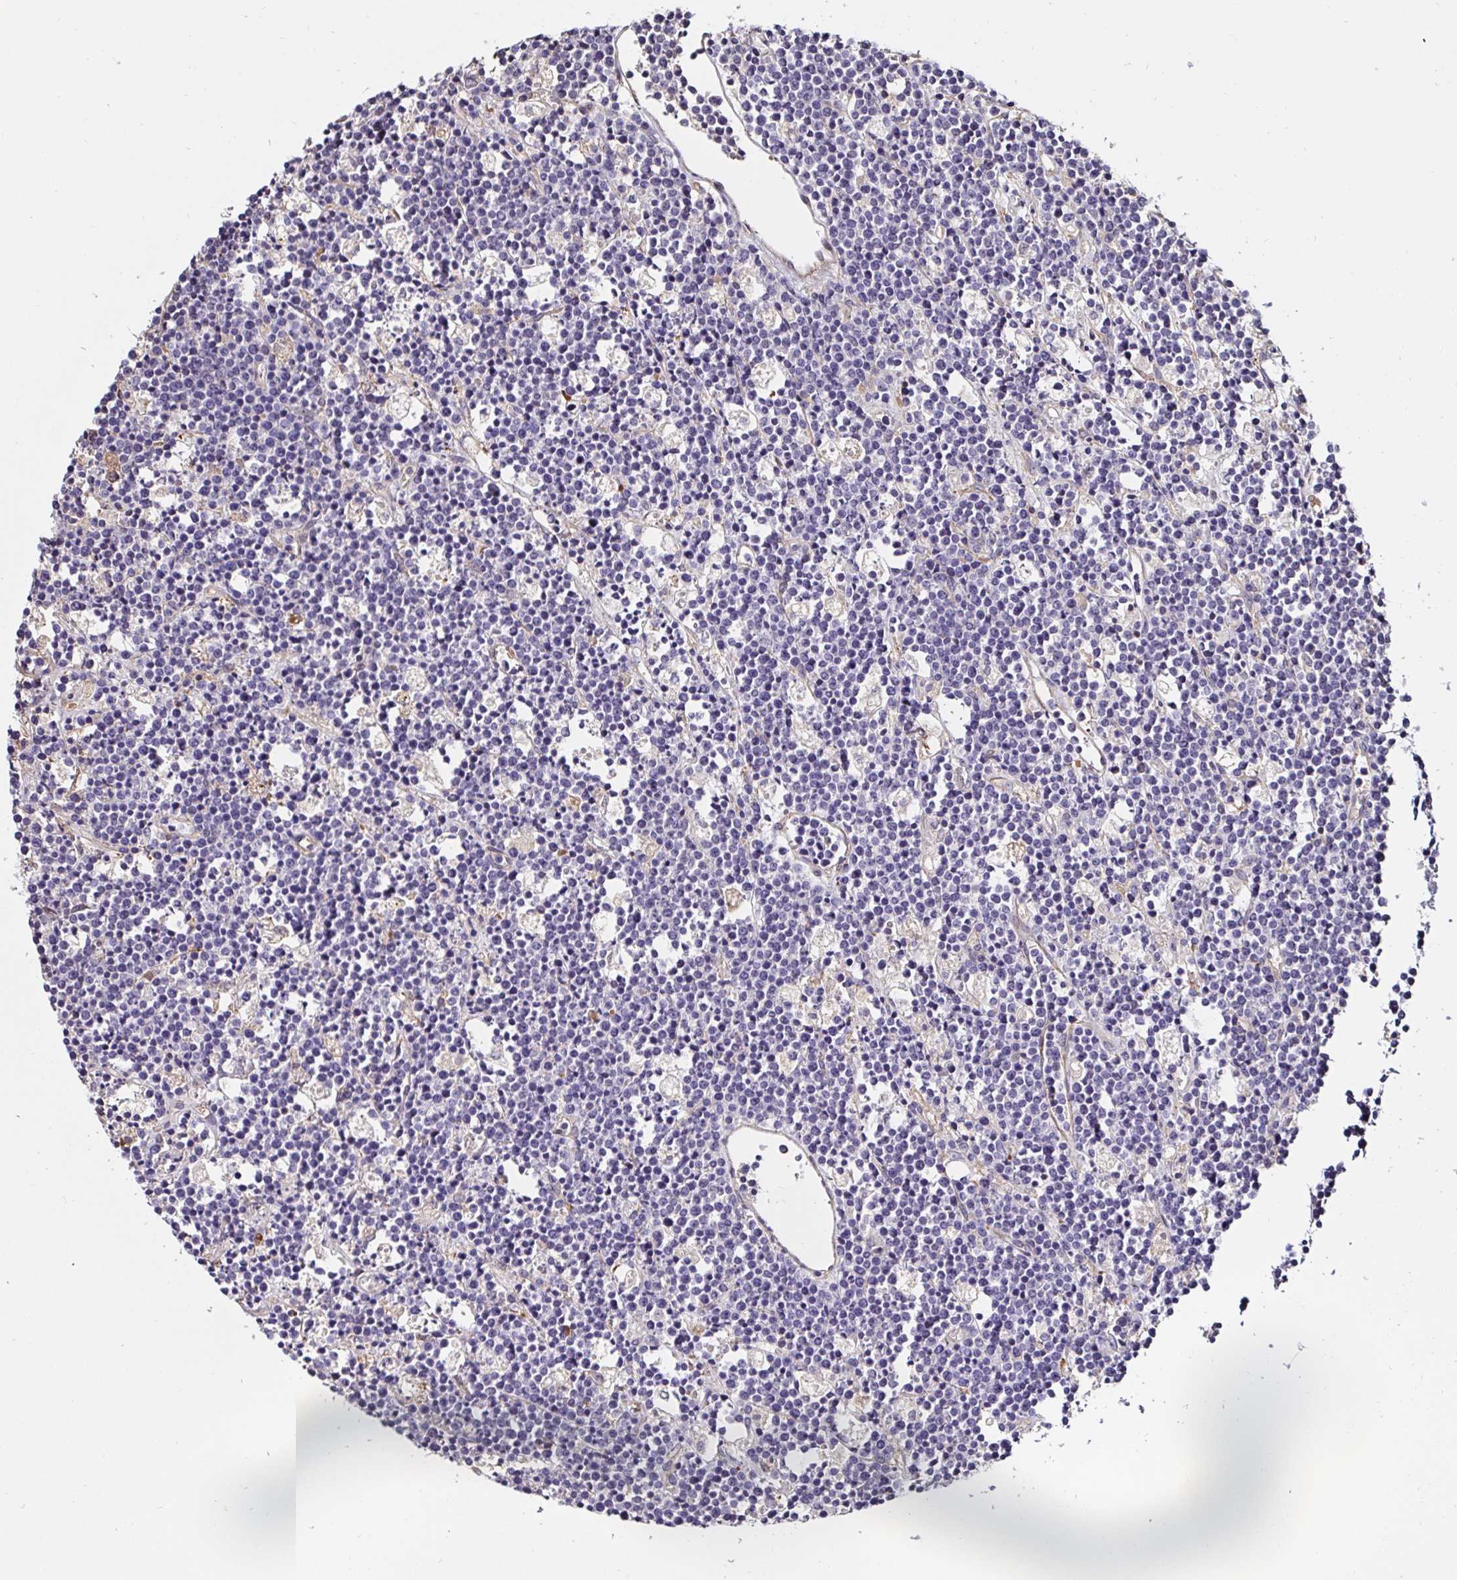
{"staining": {"intensity": "negative", "quantity": "none", "location": "none"}, "tissue": "lymphoma", "cell_type": "Tumor cells", "image_type": "cancer", "snomed": [{"axis": "morphology", "description": "Malignant lymphoma, non-Hodgkin's type, High grade"}, {"axis": "topography", "description": "Ovary"}], "caption": "The IHC histopathology image has no significant positivity in tumor cells of lymphoma tissue.", "gene": "RSRP1", "patient": {"sex": "female", "age": 56}}